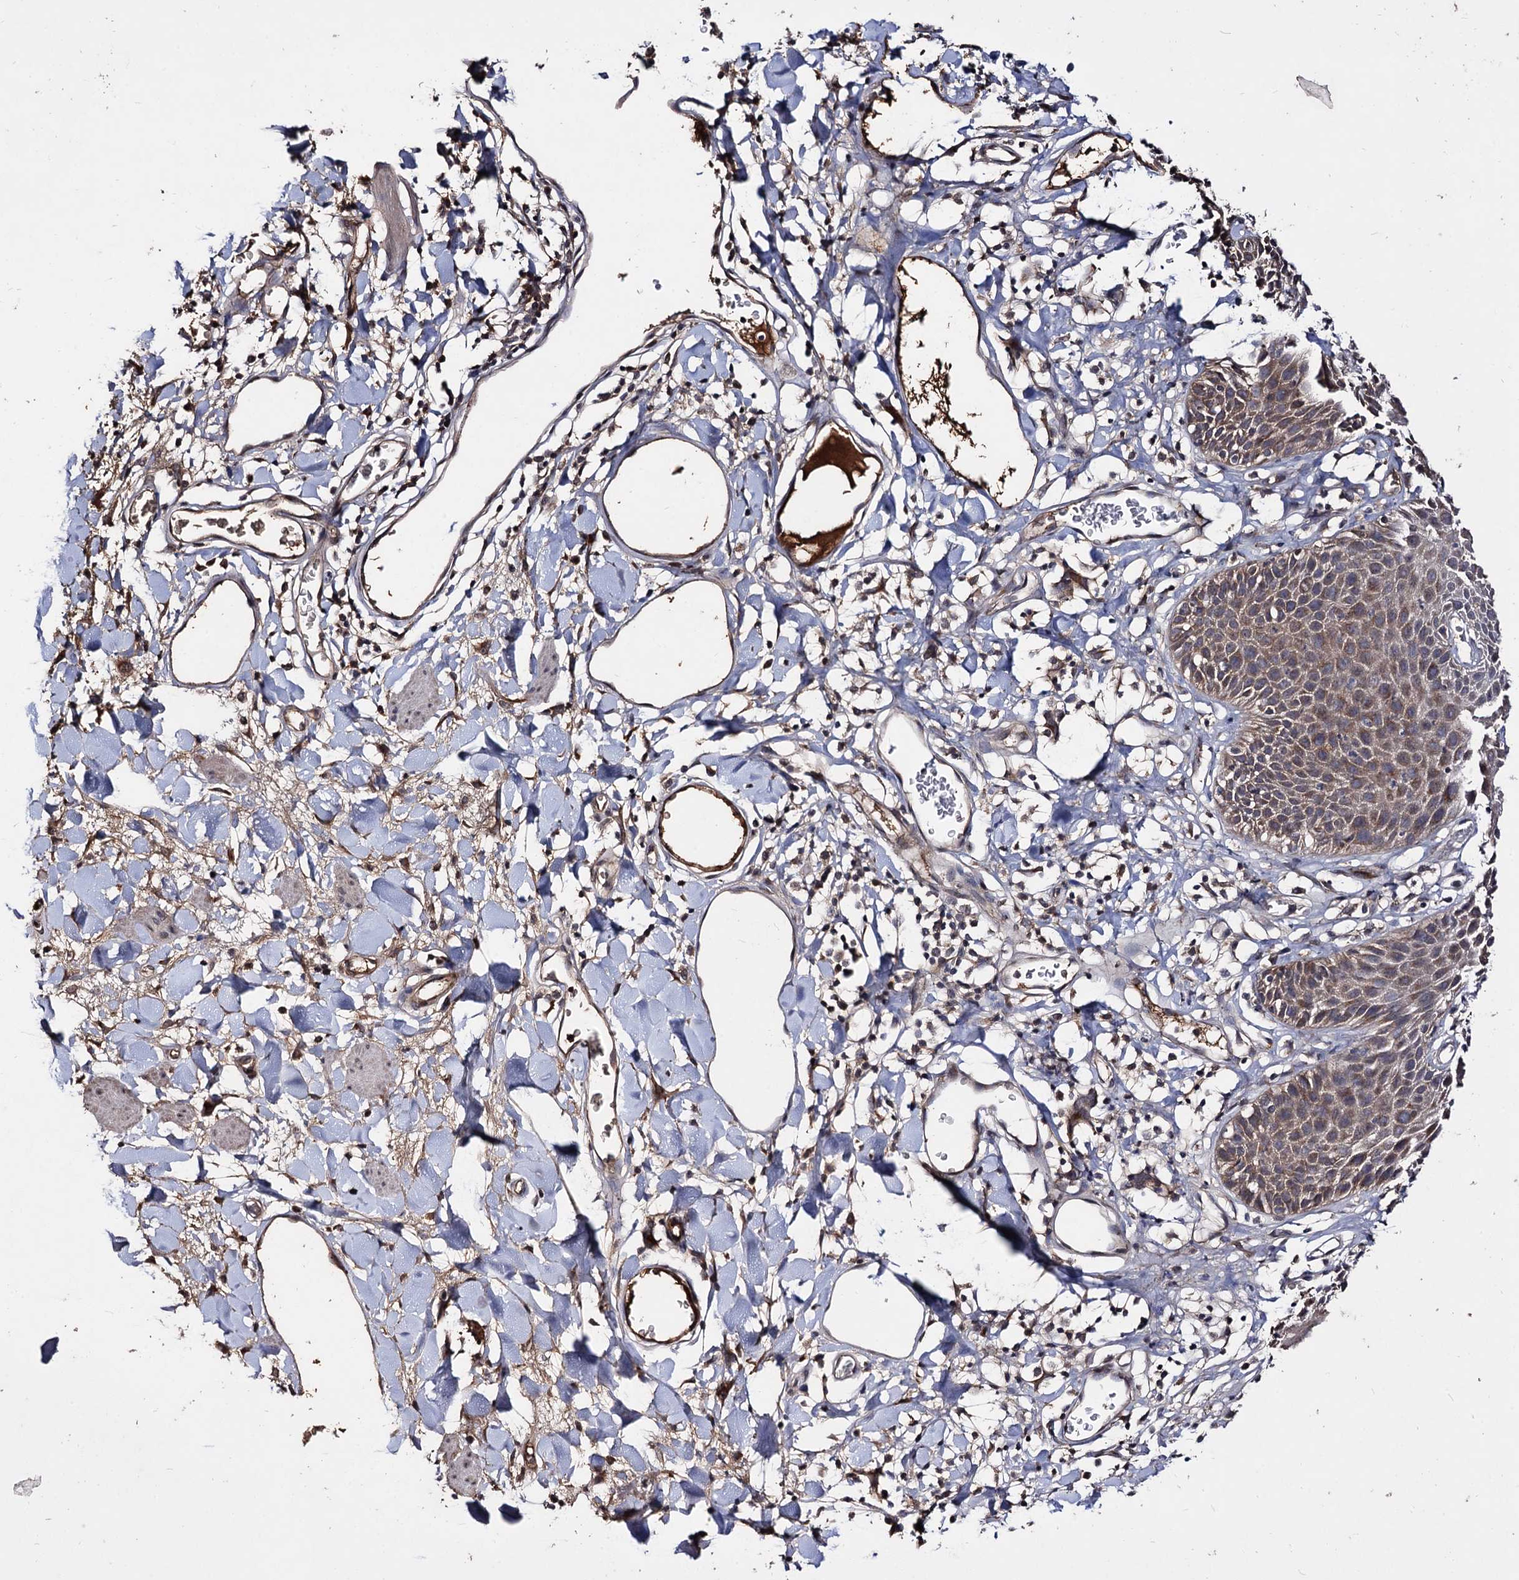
{"staining": {"intensity": "moderate", "quantity": ">75%", "location": "cytoplasmic/membranous"}, "tissue": "skin", "cell_type": "Epidermal cells", "image_type": "normal", "snomed": [{"axis": "morphology", "description": "Normal tissue, NOS"}, {"axis": "topography", "description": "Vulva"}], "caption": "Brown immunohistochemical staining in benign skin demonstrates moderate cytoplasmic/membranous positivity in approximately >75% of epidermal cells.", "gene": "ARFIP2", "patient": {"sex": "female", "age": 68}}